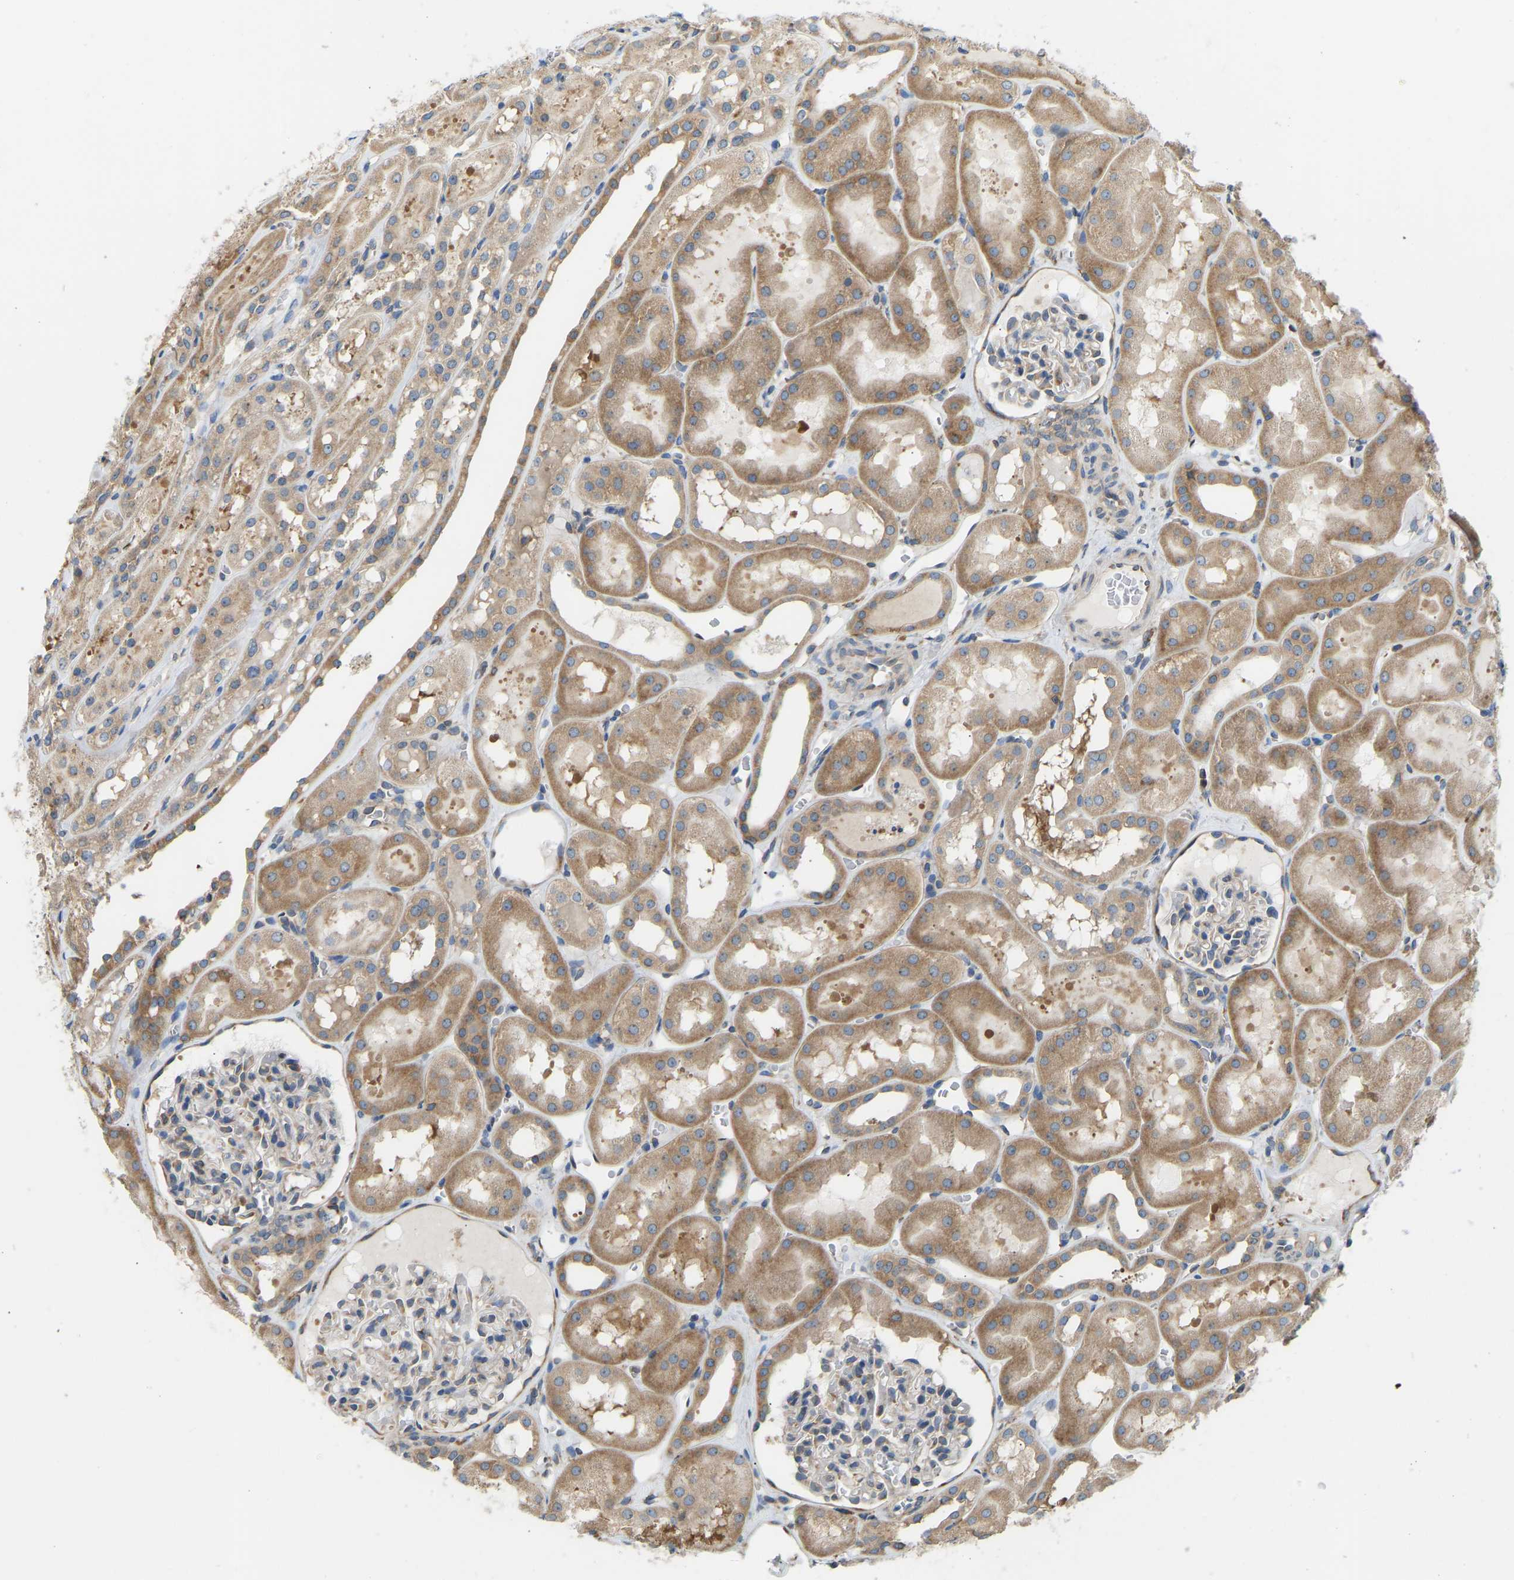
{"staining": {"intensity": "moderate", "quantity": "<25%", "location": "cytoplasmic/membranous"}, "tissue": "kidney", "cell_type": "Cells in glomeruli", "image_type": "normal", "snomed": [{"axis": "morphology", "description": "Normal tissue, NOS"}, {"axis": "topography", "description": "Kidney"}, {"axis": "topography", "description": "Urinary bladder"}], "caption": "This is an image of IHC staining of benign kidney, which shows moderate expression in the cytoplasmic/membranous of cells in glomeruli.", "gene": "RPS6KB2", "patient": {"sex": "male", "age": 16}}